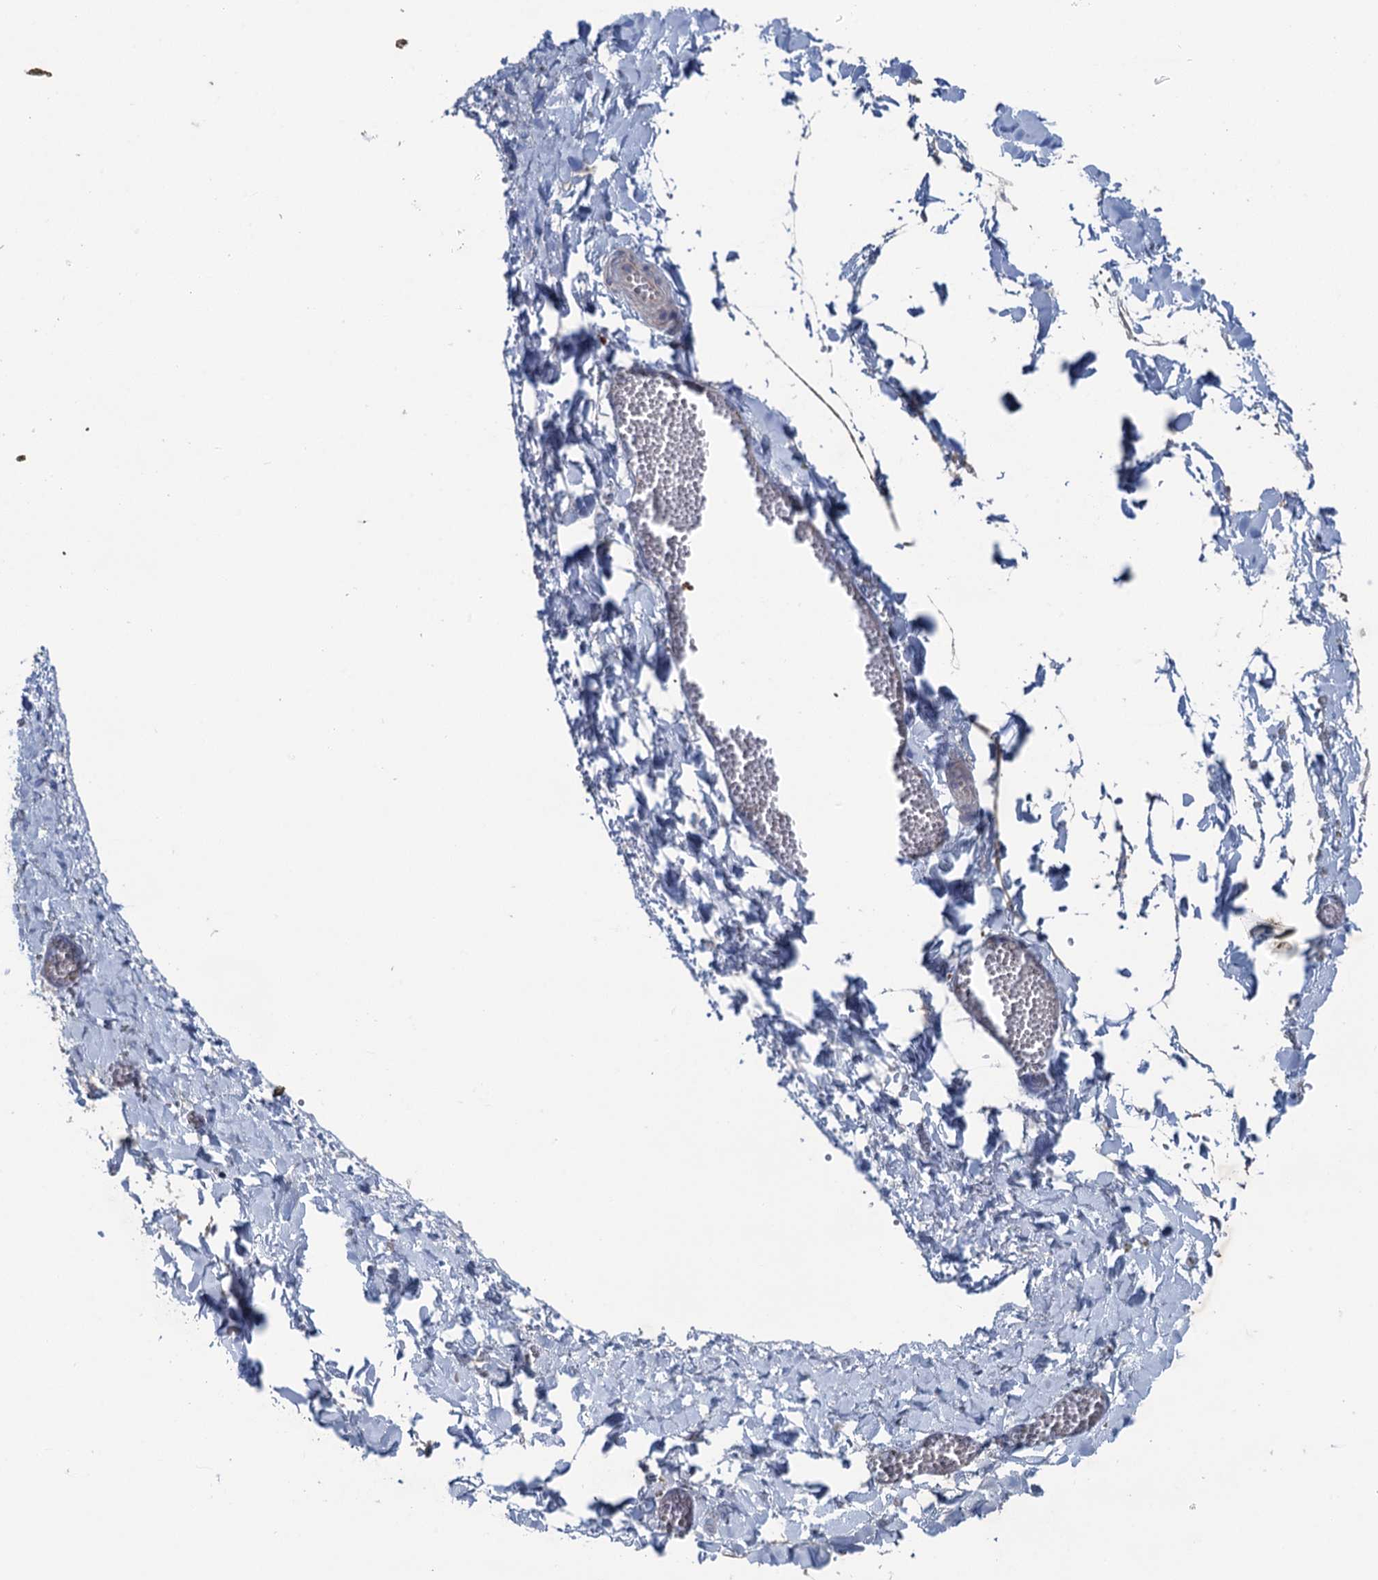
{"staining": {"intensity": "negative", "quantity": "none", "location": "none"}, "tissue": "adipose tissue", "cell_type": "Adipocytes", "image_type": "normal", "snomed": [{"axis": "morphology", "description": "Normal tissue, NOS"}, {"axis": "topography", "description": "Gallbladder"}, {"axis": "topography", "description": "Peripheral nerve tissue"}], "caption": "Immunohistochemical staining of benign adipose tissue shows no significant staining in adipocytes.", "gene": "CNTN5", "patient": {"sex": "male", "age": 38}}